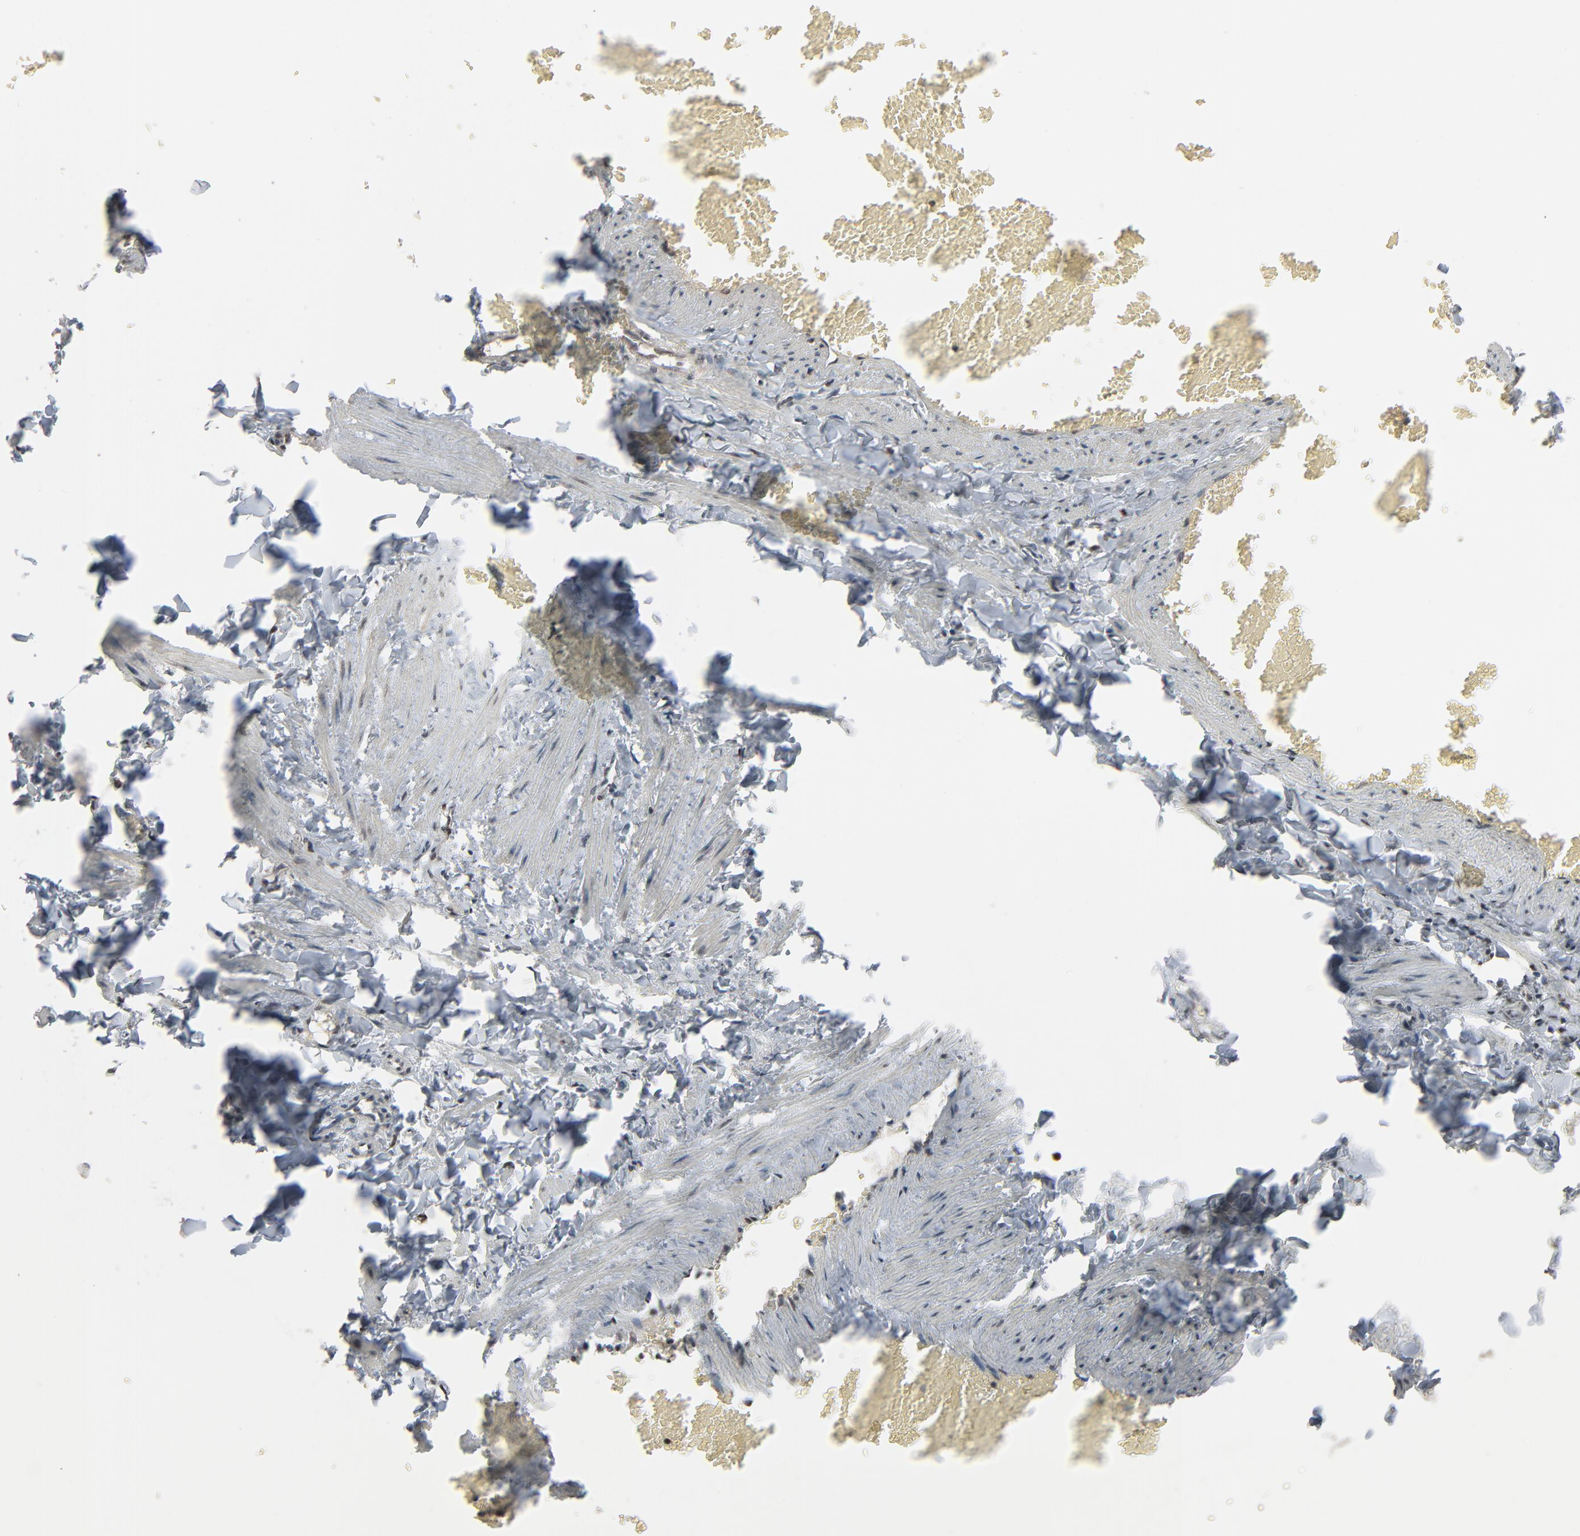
{"staining": {"intensity": "moderate", "quantity": ">75%", "location": "cytoplasmic/membranous,nuclear"}, "tissue": "adipose tissue", "cell_type": "Adipocytes", "image_type": "normal", "snomed": [{"axis": "morphology", "description": "Normal tissue, NOS"}, {"axis": "topography", "description": "Vascular tissue"}], "caption": "Protein staining reveals moderate cytoplasmic/membranous,nuclear staining in about >75% of adipocytes in normal adipose tissue. (Stains: DAB (3,3'-diaminobenzidine) in brown, nuclei in blue, Microscopy: brightfield microscopy at high magnification).", "gene": "RPS6KA3", "patient": {"sex": "male", "age": 41}}